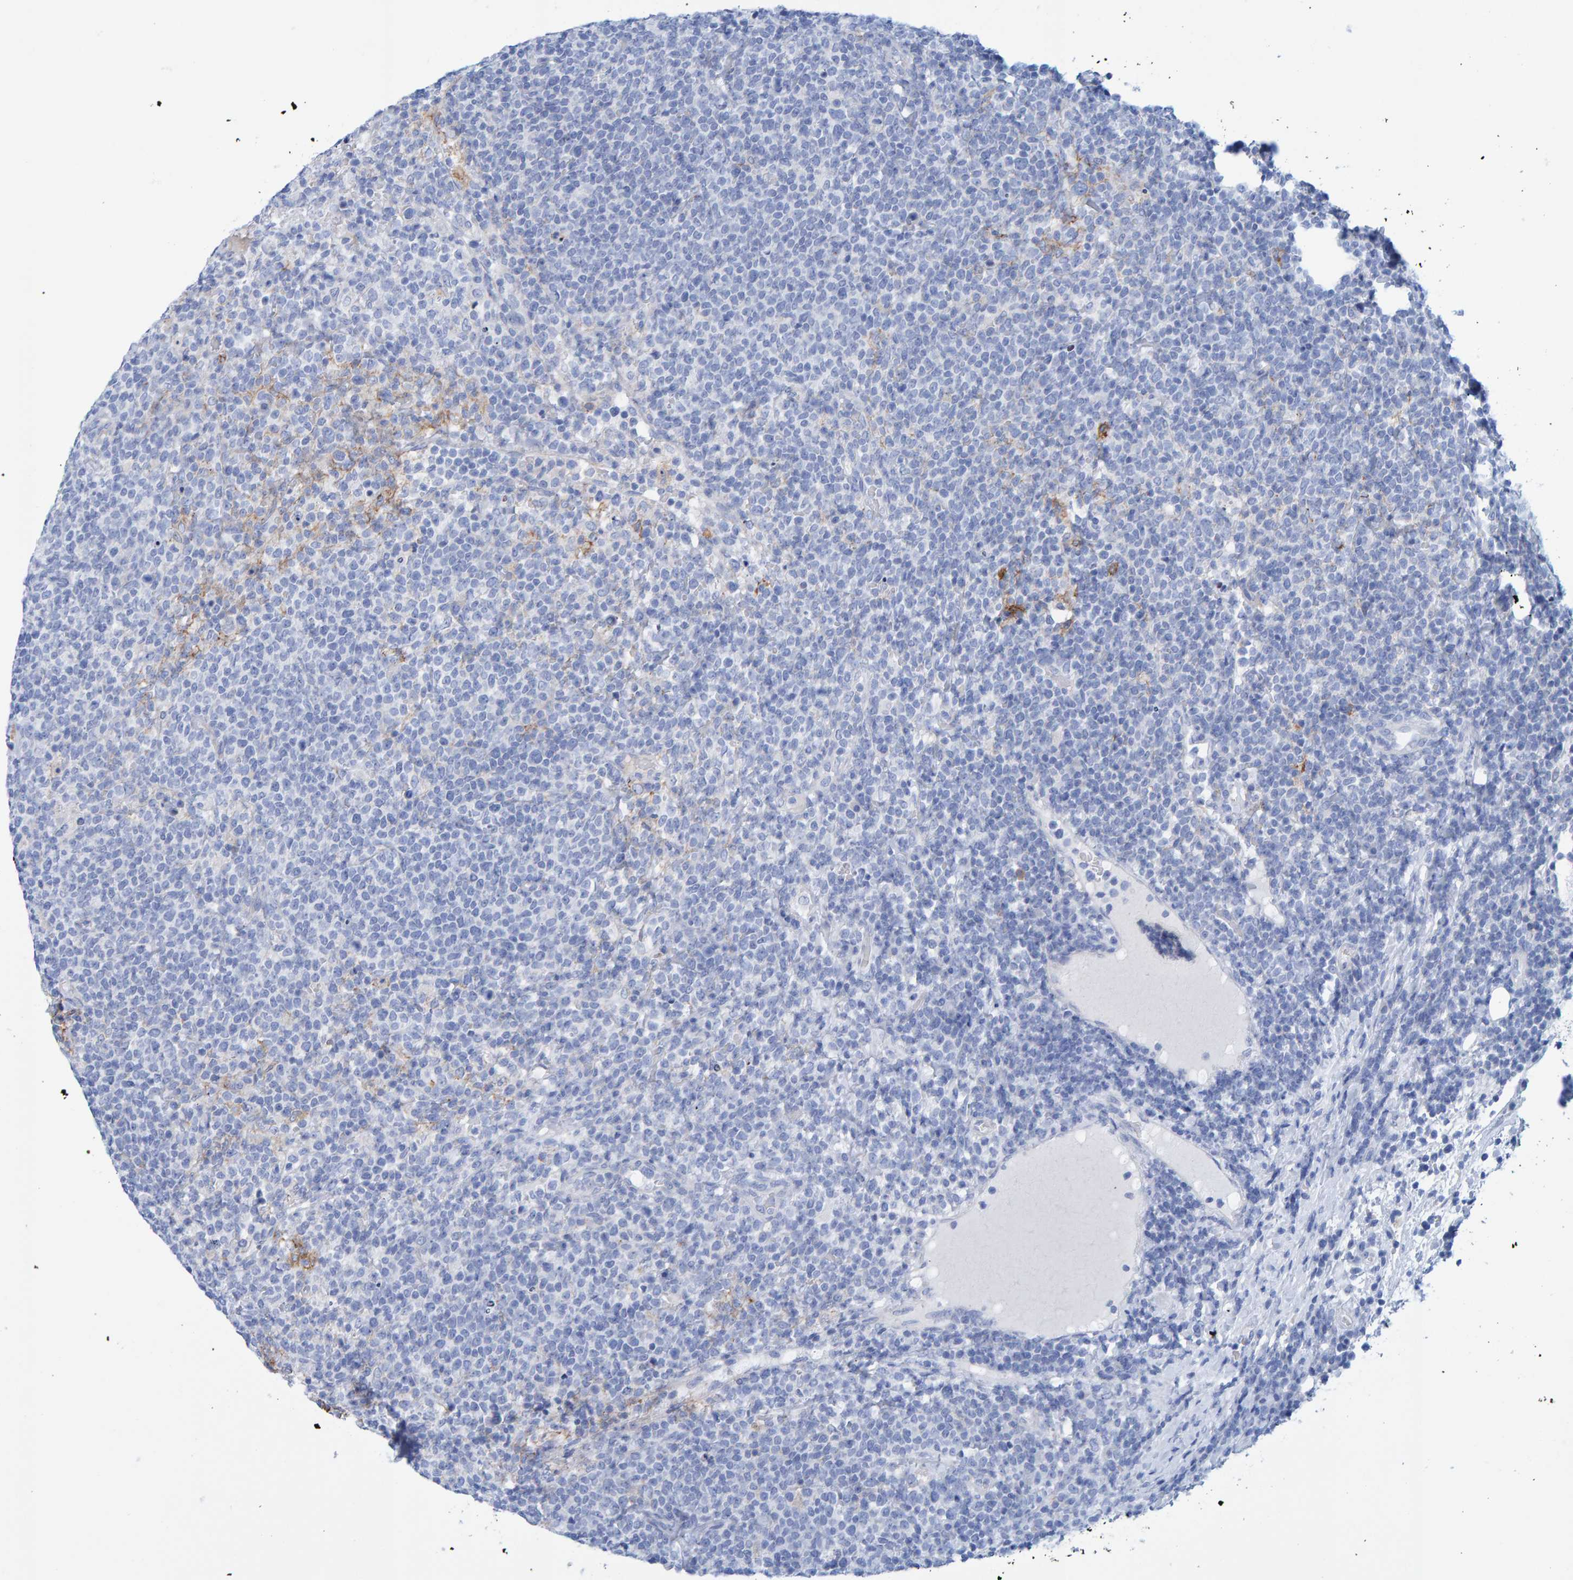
{"staining": {"intensity": "negative", "quantity": "none", "location": "none"}, "tissue": "lymphoma", "cell_type": "Tumor cells", "image_type": "cancer", "snomed": [{"axis": "morphology", "description": "Malignant lymphoma, non-Hodgkin's type, High grade"}, {"axis": "topography", "description": "Lymph node"}], "caption": "High power microscopy photomicrograph of an immunohistochemistry (IHC) micrograph of lymphoma, revealing no significant staining in tumor cells.", "gene": "JAKMIP3", "patient": {"sex": "male", "age": 61}}